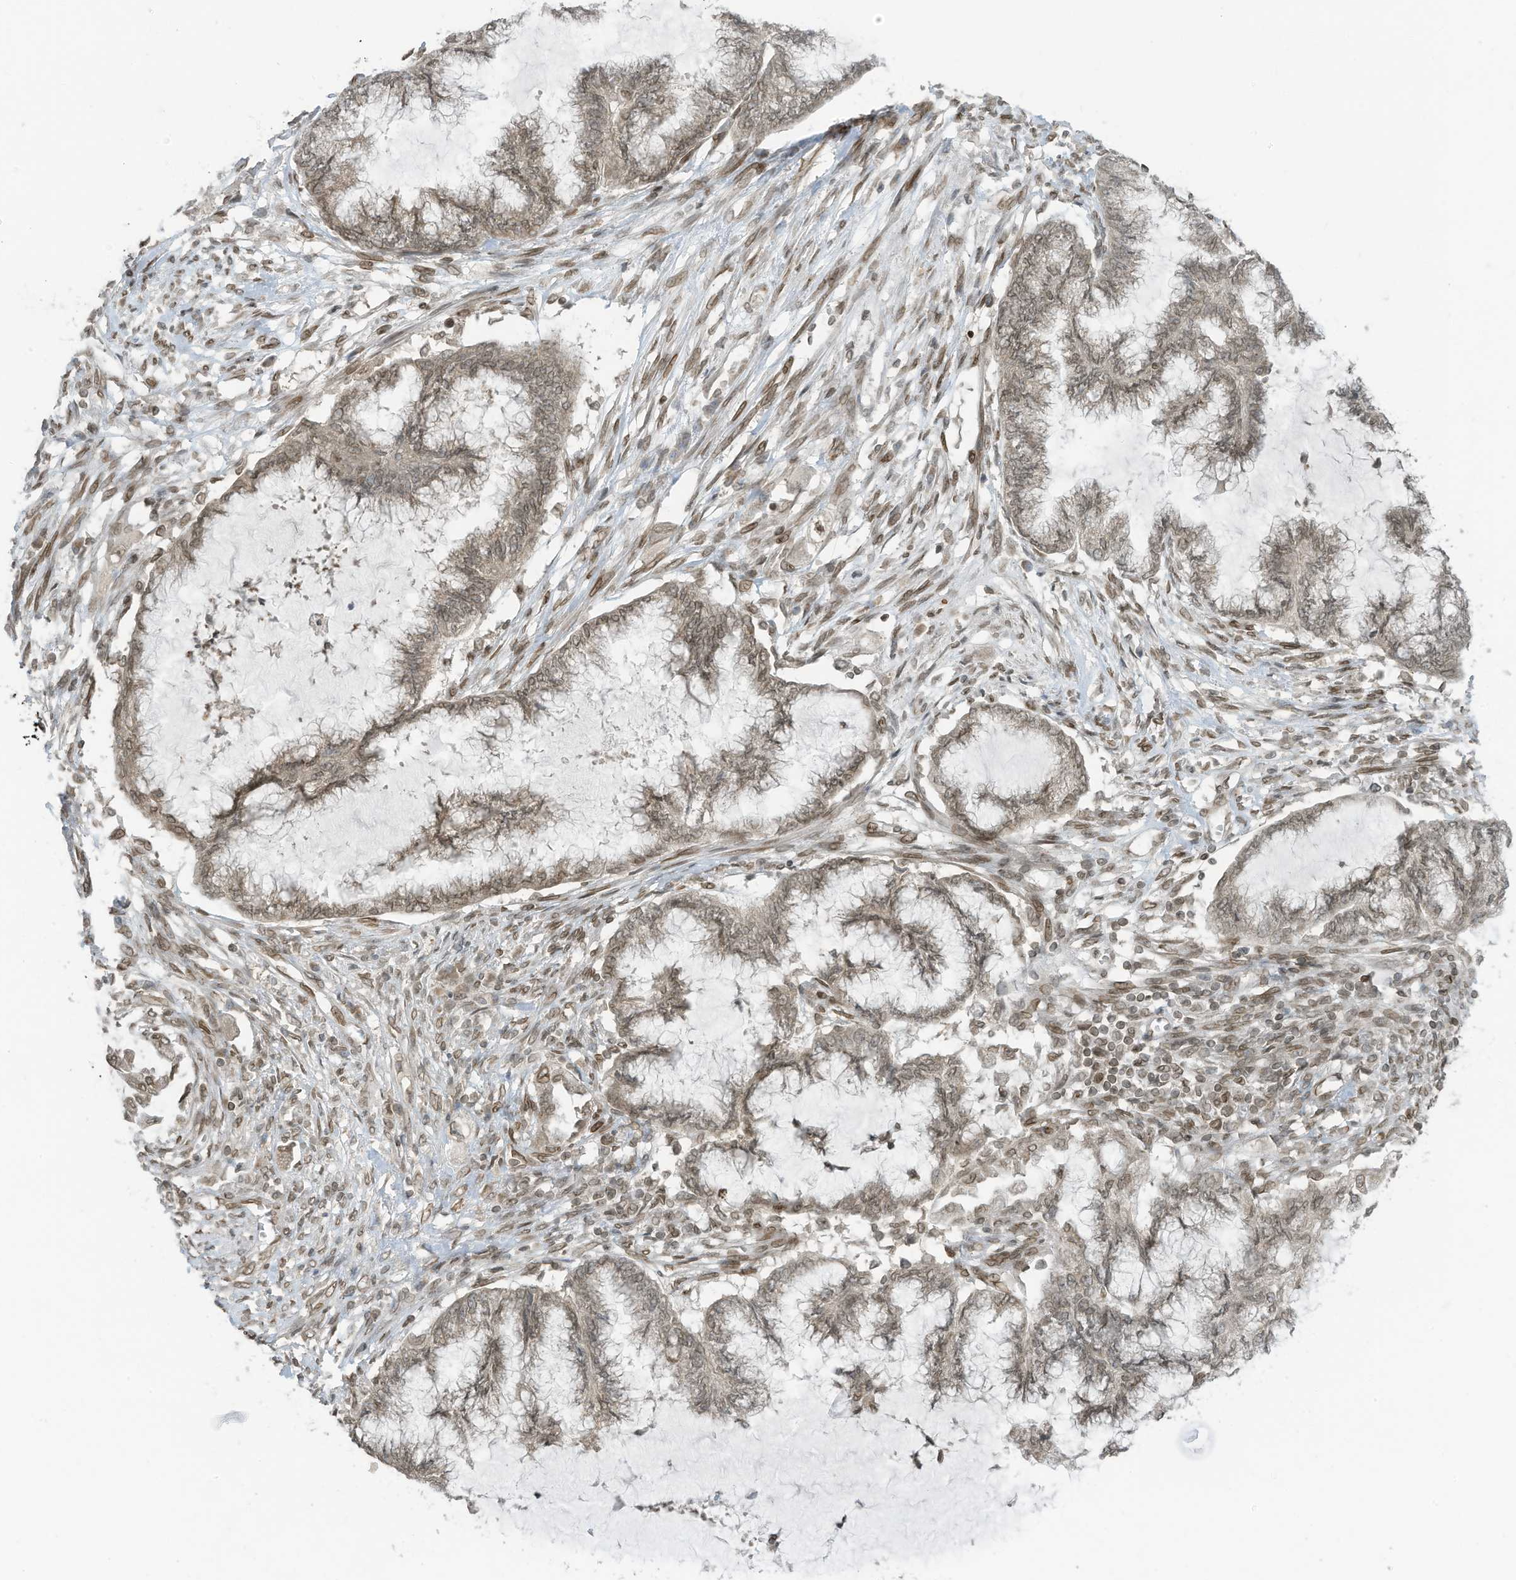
{"staining": {"intensity": "weak", "quantity": "25%-75%", "location": "nuclear"}, "tissue": "endometrial cancer", "cell_type": "Tumor cells", "image_type": "cancer", "snomed": [{"axis": "morphology", "description": "Adenocarcinoma, NOS"}, {"axis": "topography", "description": "Endometrium"}], "caption": "Immunohistochemical staining of endometrial adenocarcinoma exhibits weak nuclear protein expression in about 25%-75% of tumor cells.", "gene": "RABL3", "patient": {"sex": "female", "age": 86}}